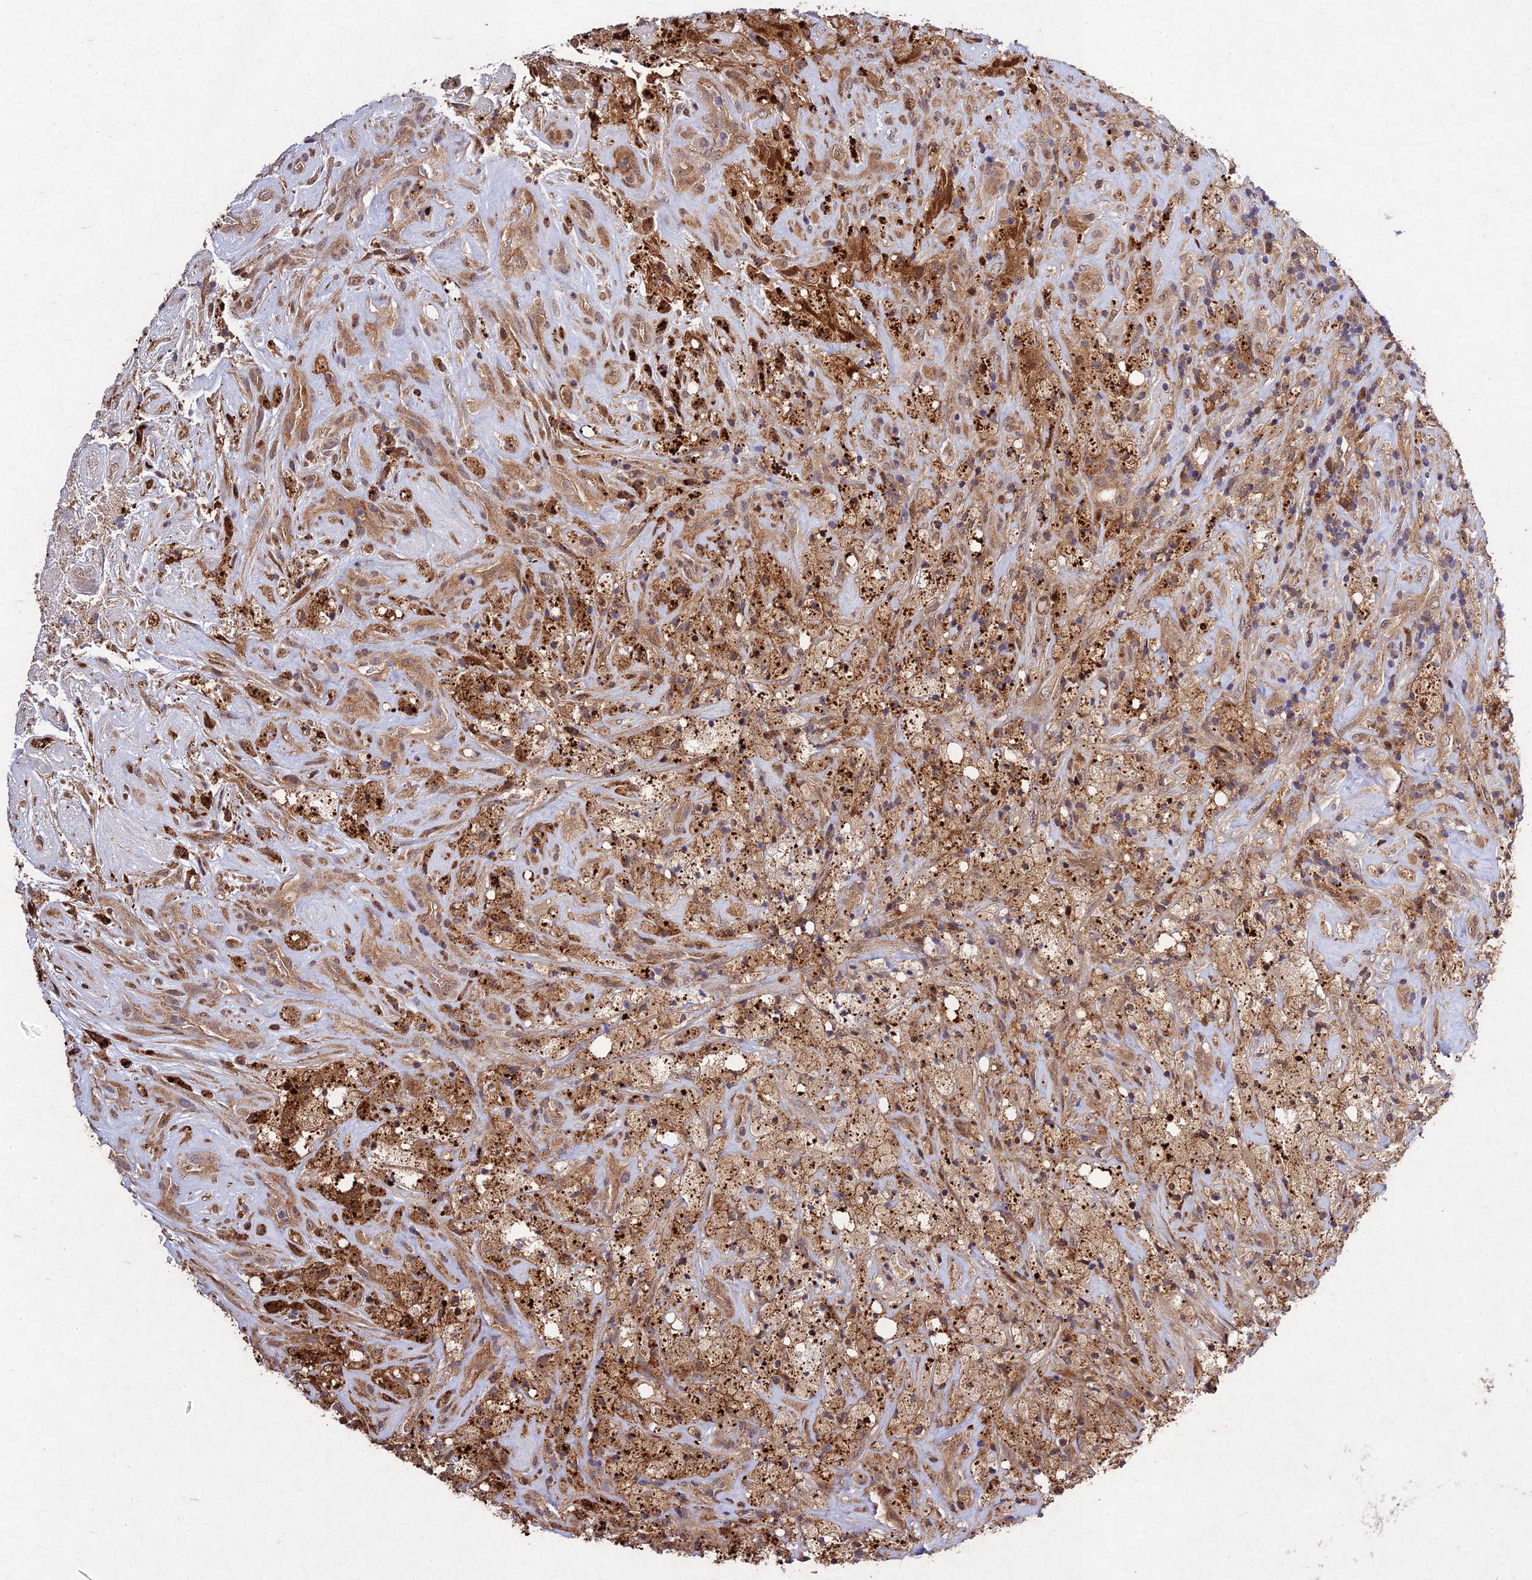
{"staining": {"intensity": "moderate", "quantity": ">75%", "location": "cytoplasmic/membranous"}, "tissue": "glioma", "cell_type": "Tumor cells", "image_type": "cancer", "snomed": [{"axis": "morphology", "description": "Glioma, malignant, High grade"}, {"axis": "topography", "description": "Brain"}], "caption": "Moderate cytoplasmic/membranous positivity for a protein is seen in about >75% of tumor cells of glioma using IHC.", "gene": "MKKS", "patient": {"sex": "male", "age": 69}}